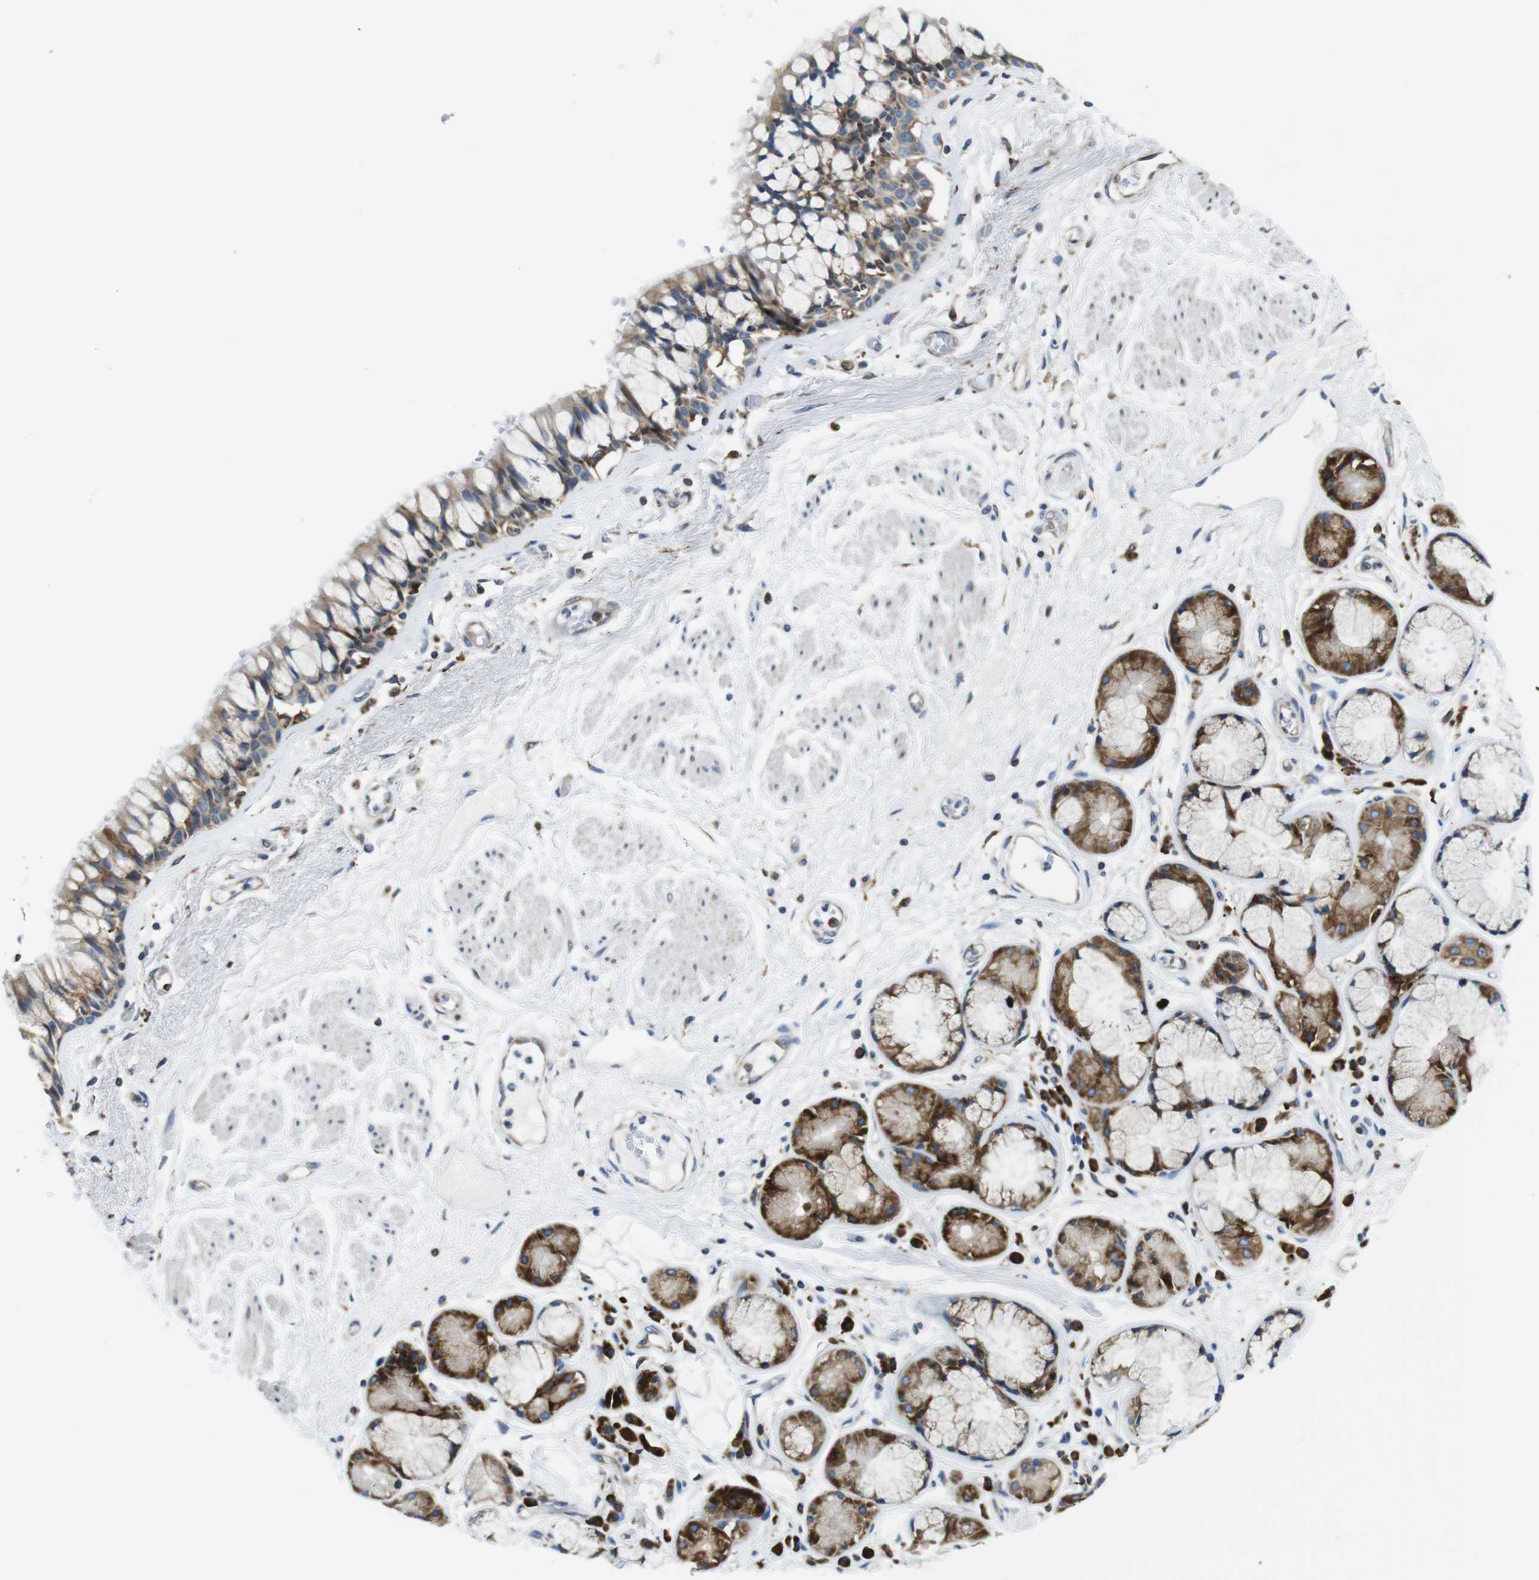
{"staining": {"intensity": "moderate", "quantity": ">75%", "location": "cytoplasmic/membranous"}, "tissue": "bronchus", "cell_type": "Respiratory epithelial cells", "image_type": "normal", "snomed": [{"axis": "morphology", "description": "Normal tissue, NOS"}, {"axis": "topography", "description": "Bronchus"}], "caption": "Immunohistochemical staining of normal human bronchus reveals >75% levels of moderate cytoplasmic/membranous protein positivity in approximately >75% of respiratory epithelial cells.", "gene": "UGGT1", "patient": {"sex": "male", "age": 66}}